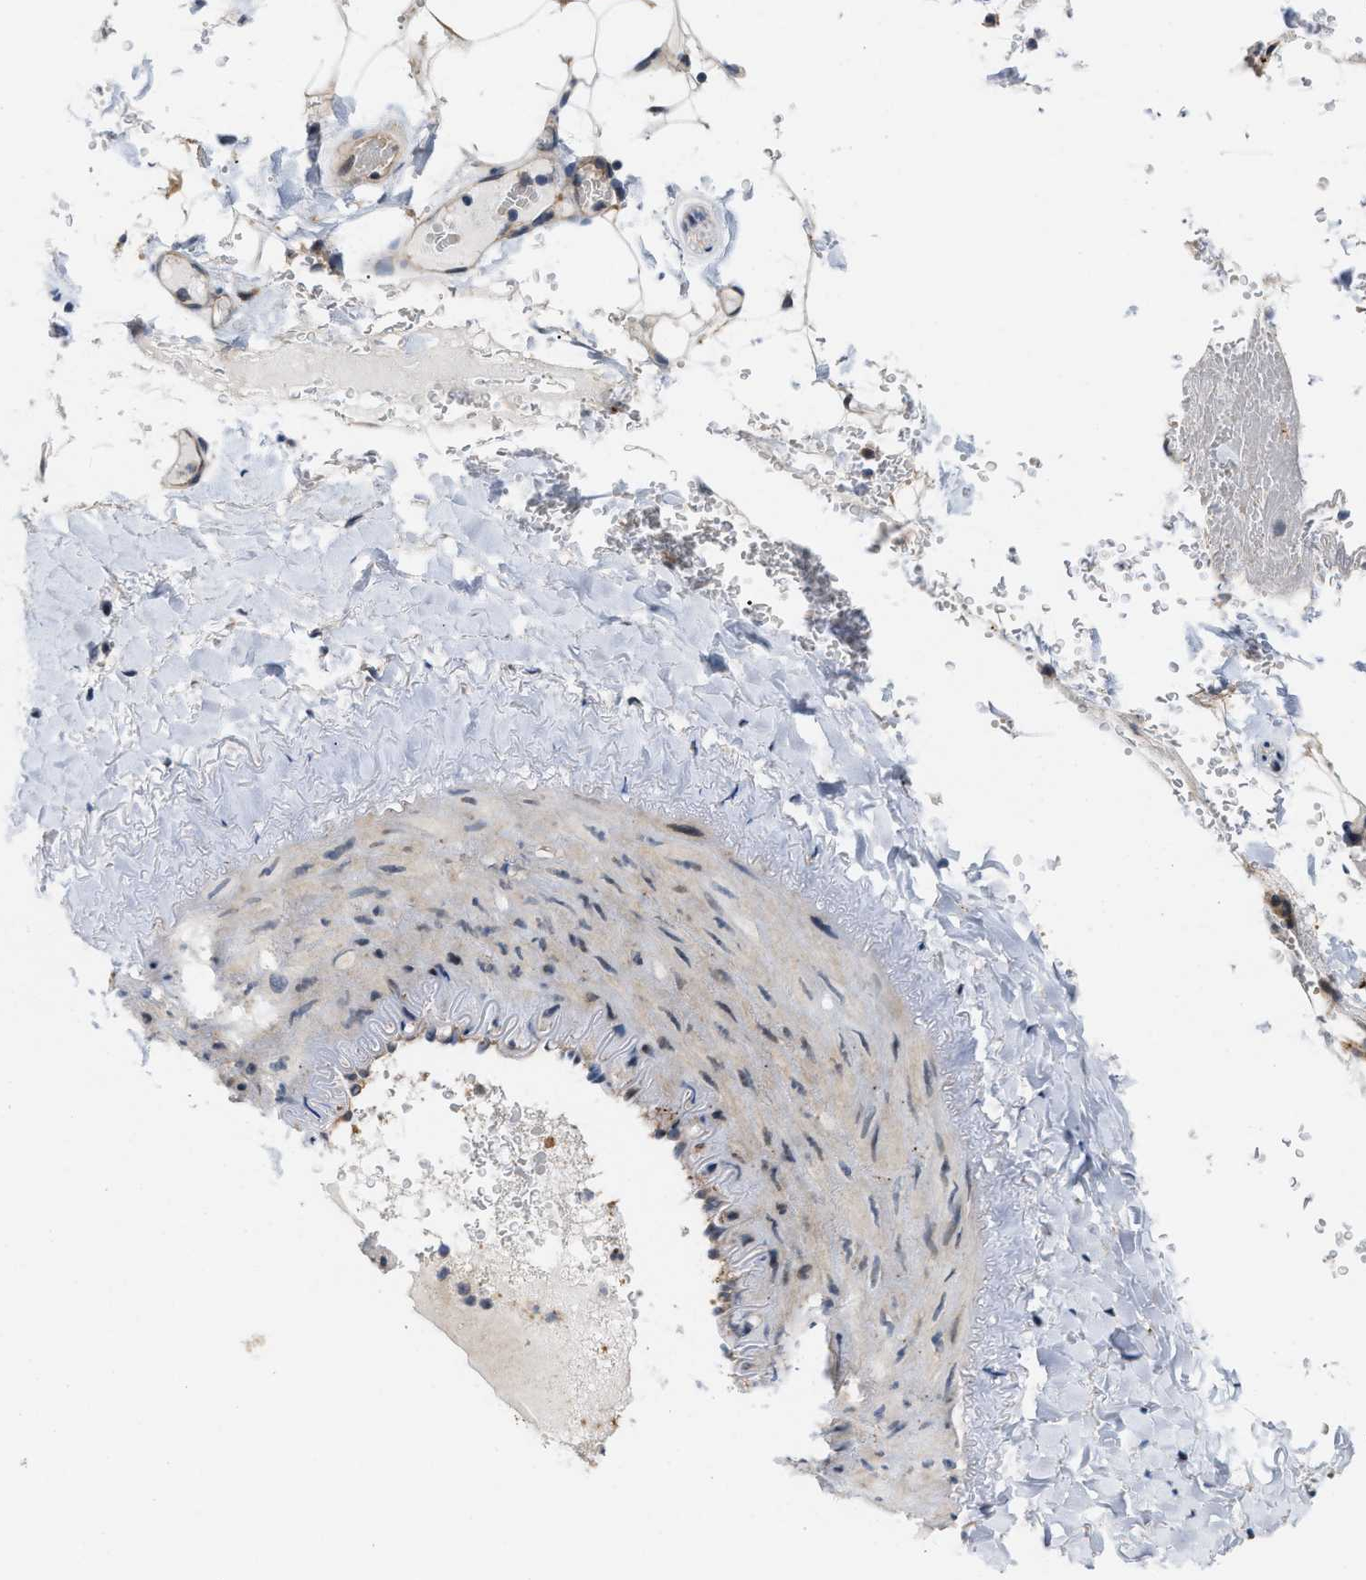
{"staining": {"intensity": "weak", "quantity": "25%-75%", "location": "cytoplasmic/membranous"}, "tissue": "adipose tissue", "cell_type": "Adipocytes", "image_type": "normal", "snomed": [{"axis": "morphology", "description": "Normal tissue, NOS"}, {"axis": "topography", "description": "Peripheral nerve tissue"}], "caption": "Adipose tissue stained with immunohistochemistry reveals weak cytoplasmic/membranous positivity in about 25%-75% of adipocytes. (DAB (3,3'-diaminobenzidine) IHC with brightfield microscopy, high magnification).", "gene": "CSNK1A1", "patient": {"sex": "male", "age": 70}}